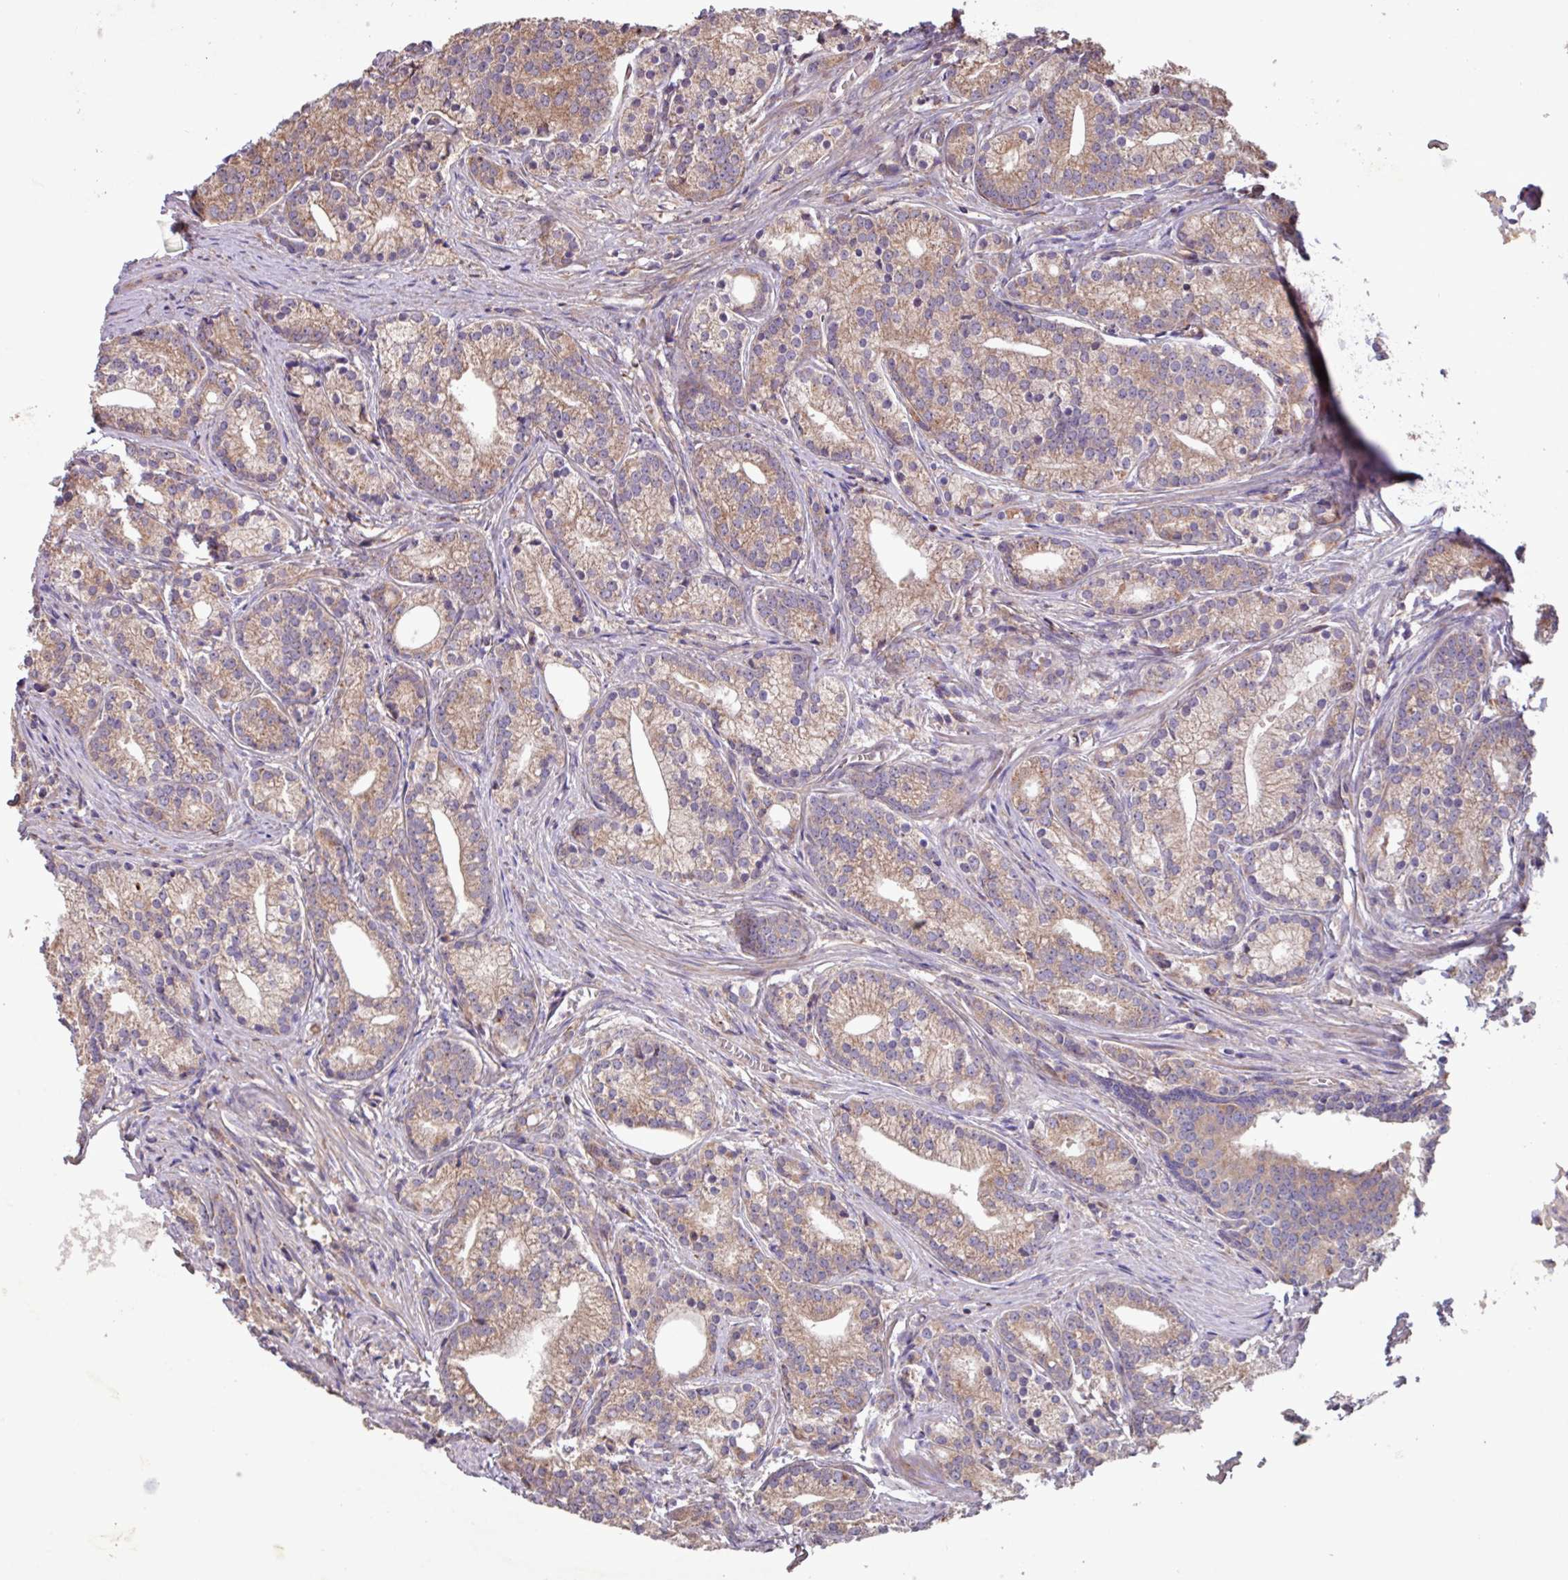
{"staining": {"intensity": "weak", "quantity": ">75%", "location": "cytoplasmic/membranous"}, "tissue": "prostate cancer", "cell_type": "Tumor cells", "image_type": "cancer", "snomed": [{"axis": "morphology", "description": "Adenocarcinoma, Low grade"}, {"axis": "topography", "description": "Prostate"}], "caption": "Human prostate cancer stained for a protein (brown) displays weak cytoplasmic/membranous positive expression in approximately >75% of tumor cells.", "gene": "PTPRQ", "patient": {"sex": "male", "age": 71}}